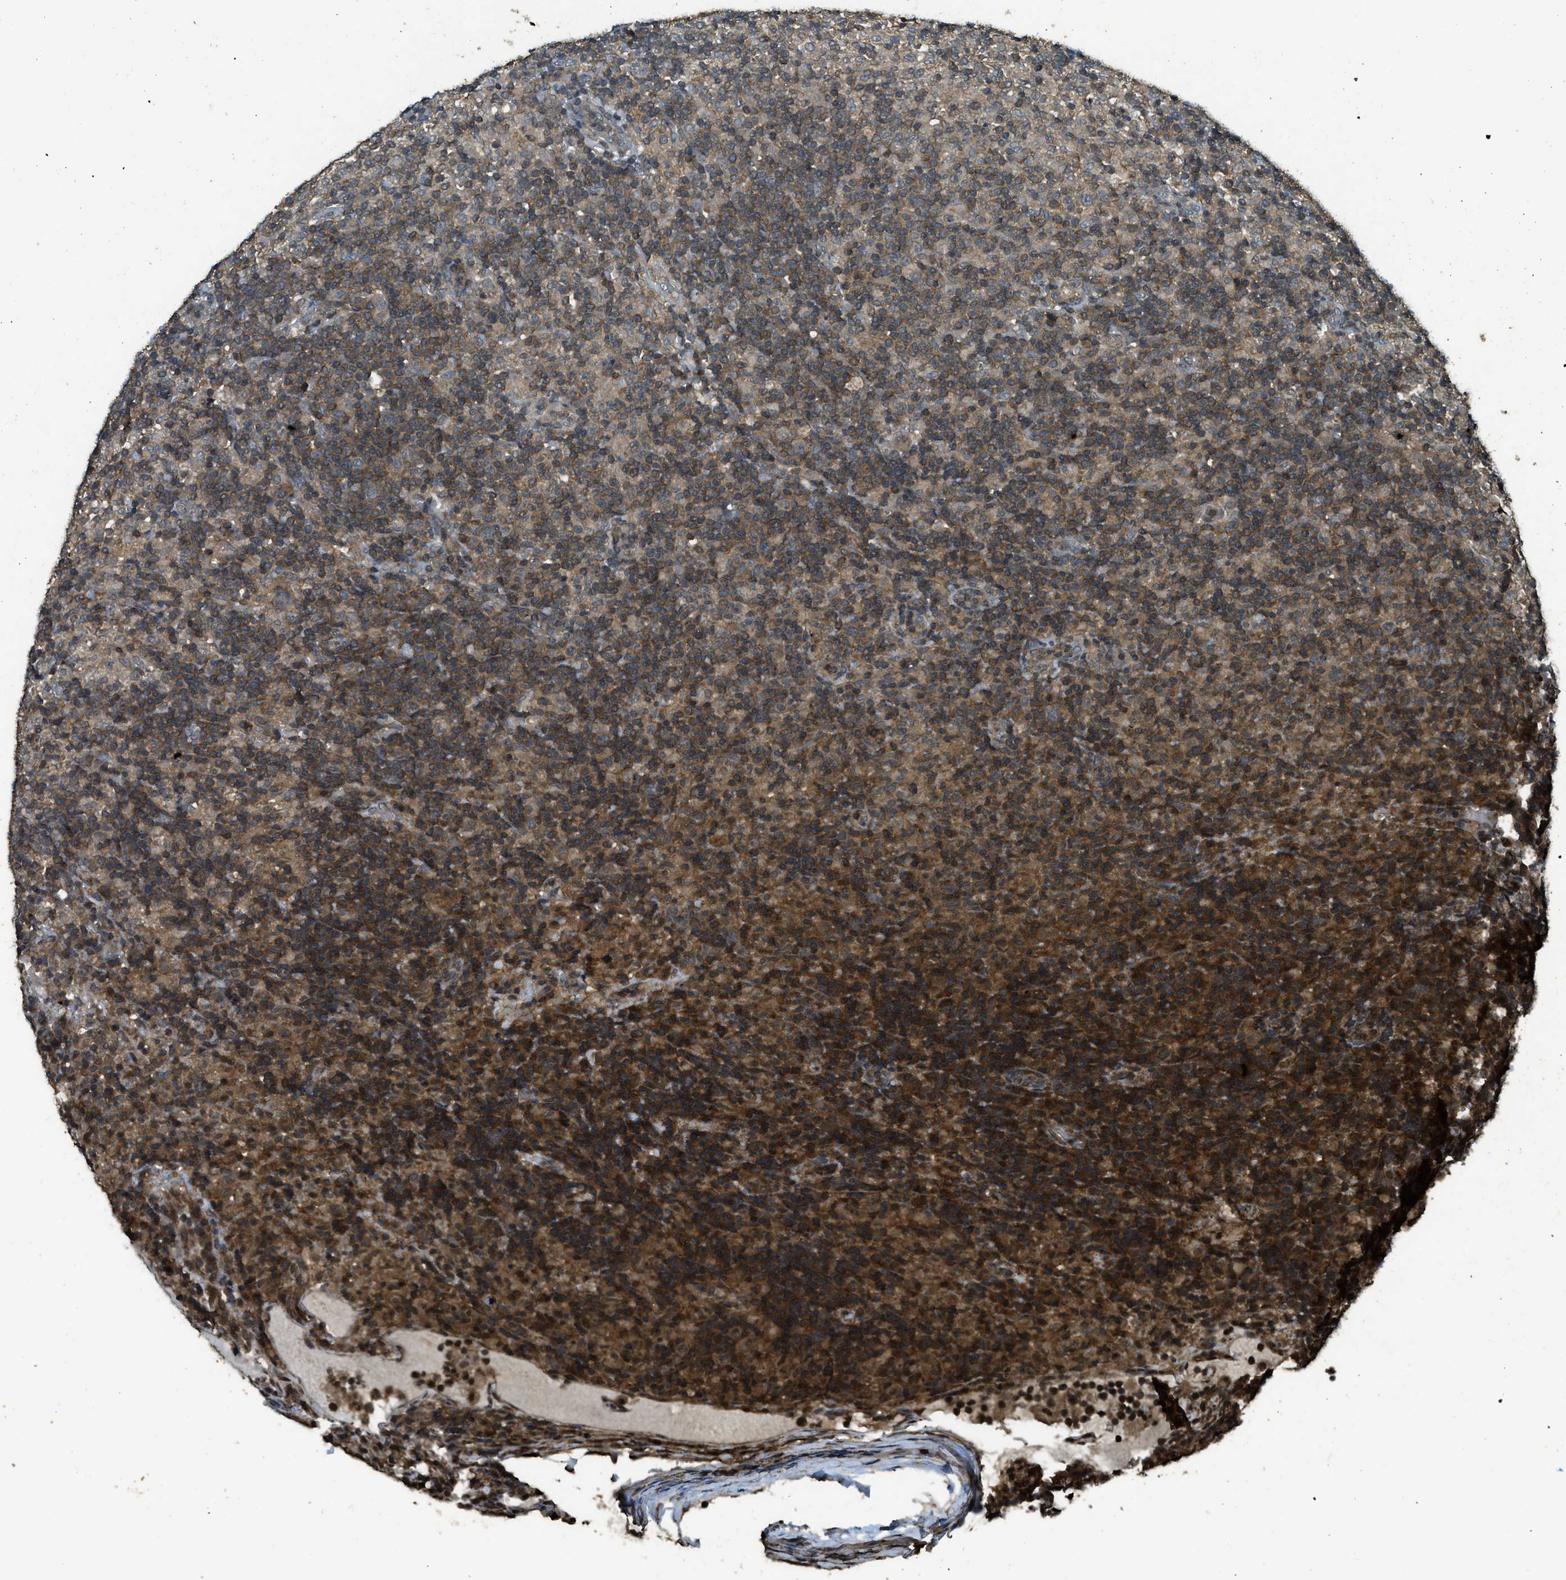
{"staining": {"intensity": "weak", "quantity": "<25%", "location": "cytoplasmic/membranous"}, "tissue": "lymphoma", "cell_type": "Tumor cells", "image_type": "cancer", "snomed": [{"axis": "morphology", "description": "Hodgkin's disease, NOS"}, {"axis": "topography", "description": "Lymph node"}], "caption": "Tumor cells are negative for brown protein staining in Hodgkin's disease. (Stains: DAB (3,3'-diaminobenzidine) immunohistochemistry with hematoxylin counter stain, Microscopy: brightfield microscopy at high magnification).", "gene": "PPP6R3", "patient": {"sex": "male", "age": 70}}